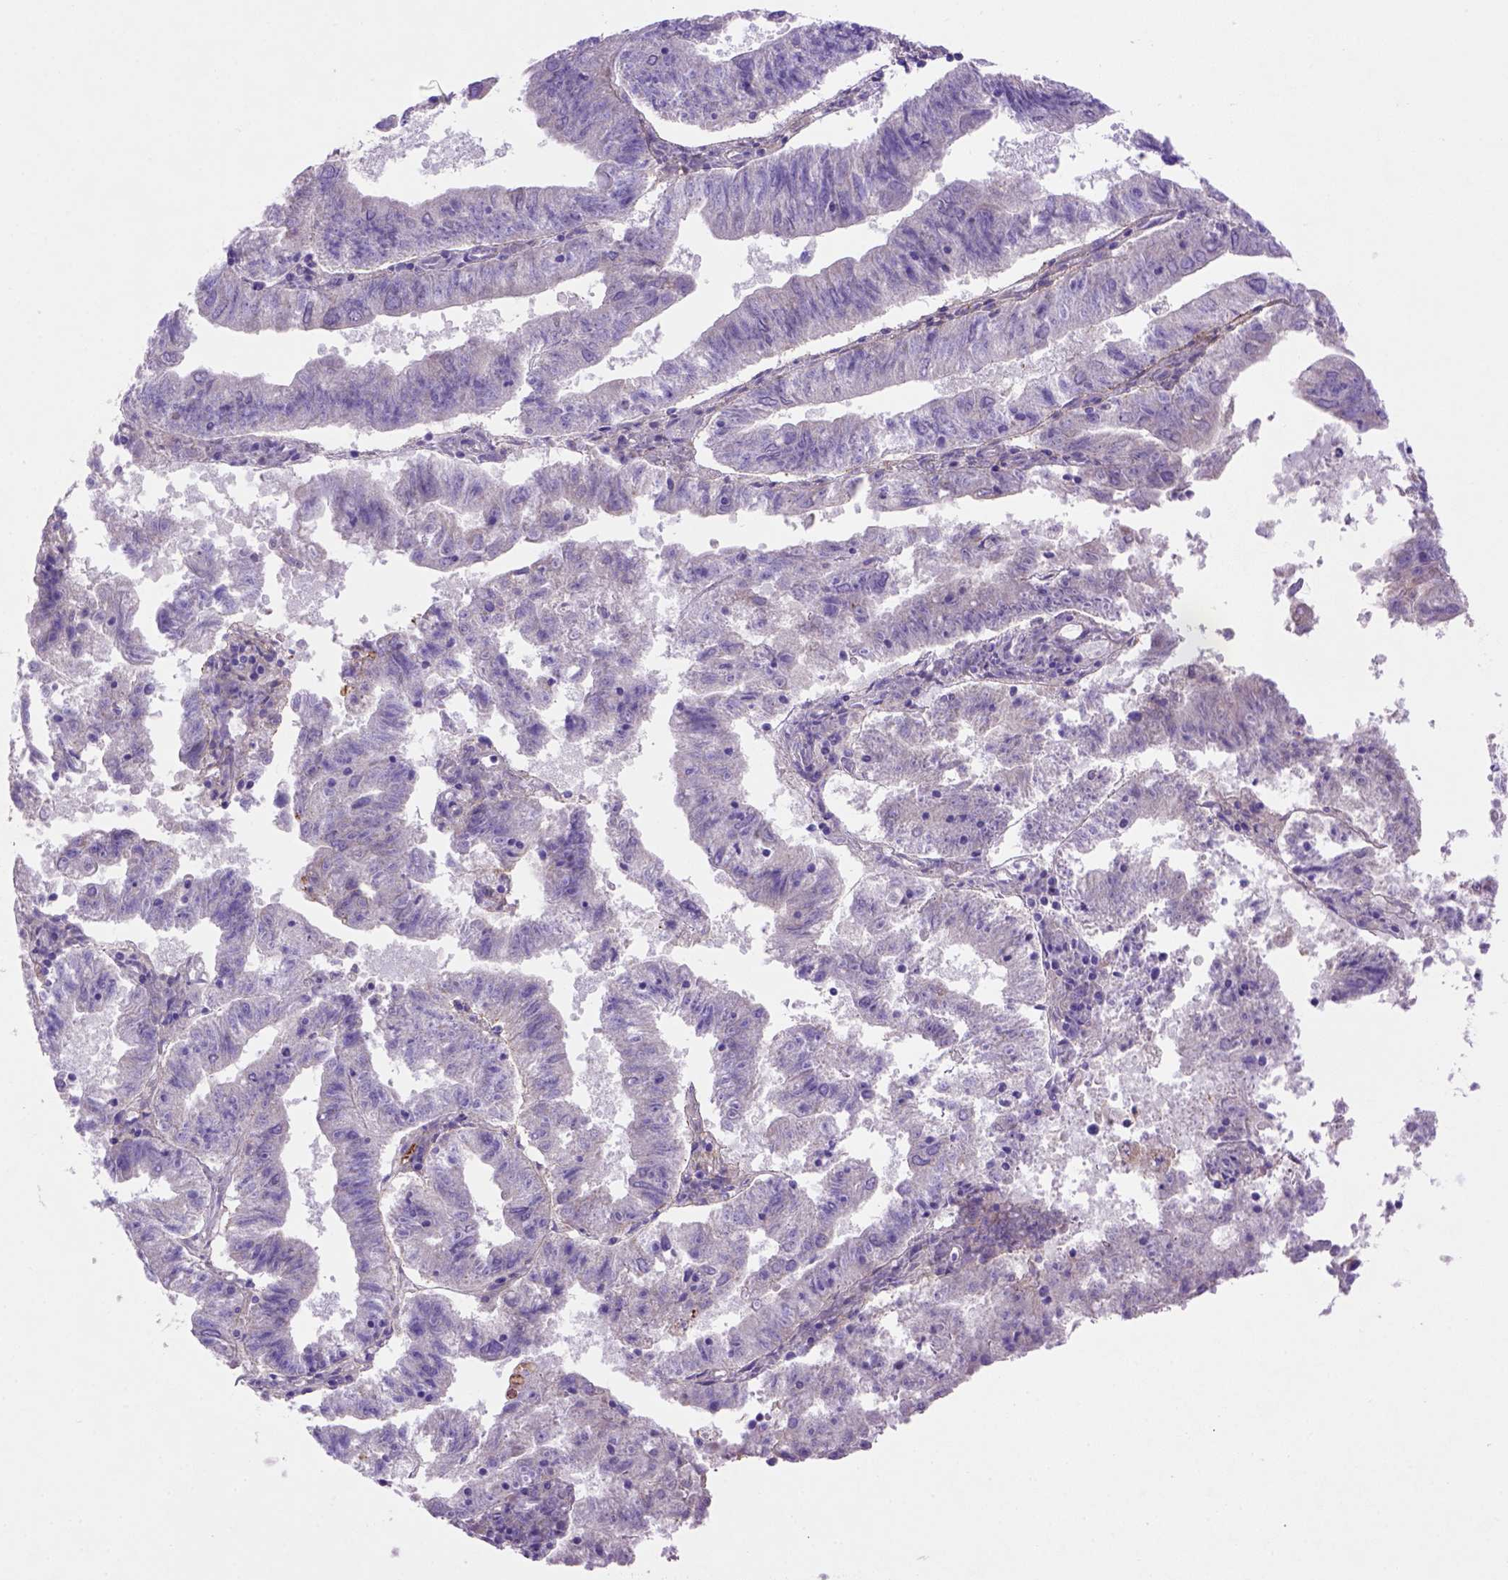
{"staining": {"intensity": "negative", "quantity": "none", "location": "none"}, "tissue": "endometrial cancer", "cell_type": "Tumor cells", "image_type": "cancer", "snomed": [{"axis": "morphology", "description": "Adenocarcinoma, NOS"}, {"axis": "topography", "description": "Endometrium"}], "caption": "Protein analysis of endometrial adenocarcinoma reveals no significant staining in tumor cells.", "gene": "SIRPD", "patient": {"sex": "female", "age": 82}}